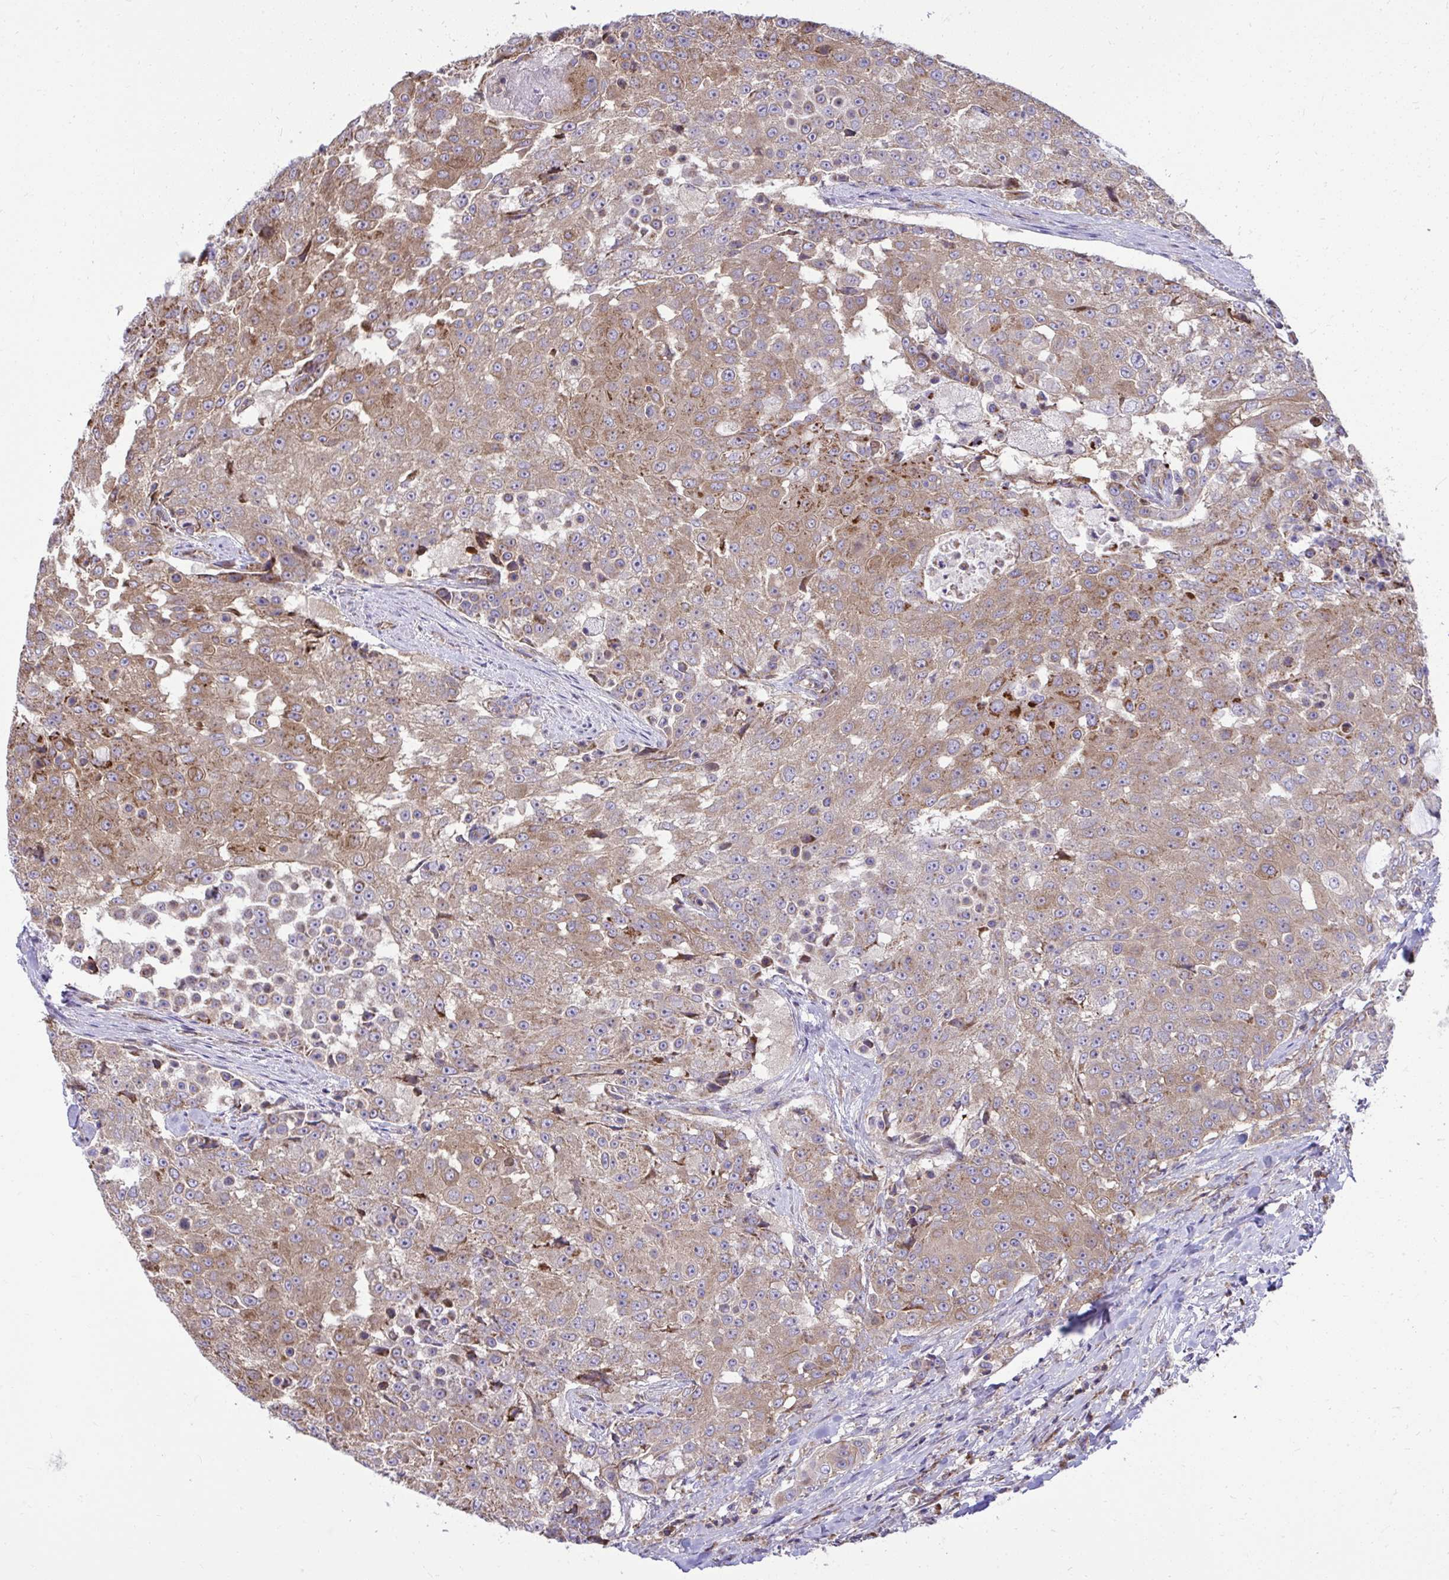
{"staining": {"intensity": "weak", "quantity": ">75%", "location": "cytoplasmic/membranous"}, "tissue": "urothelial cancer", "cell_type": "Tumor cells", "image_type": "cancer", "snomed": [{"axis": "morphology", "description": "Urothelial carcinoma, High grade"}, {"axis": "topography", "description": "Urinary bladder"}], "caption": "Immunohistochemical staining of human urothelial cancer exhibits low levels of weak cytoplasmic/membranous positivity in approximately >75% of tumor cells.", "gene": "NMNAT3", "patient": {"sex": "female", "age": 63}}